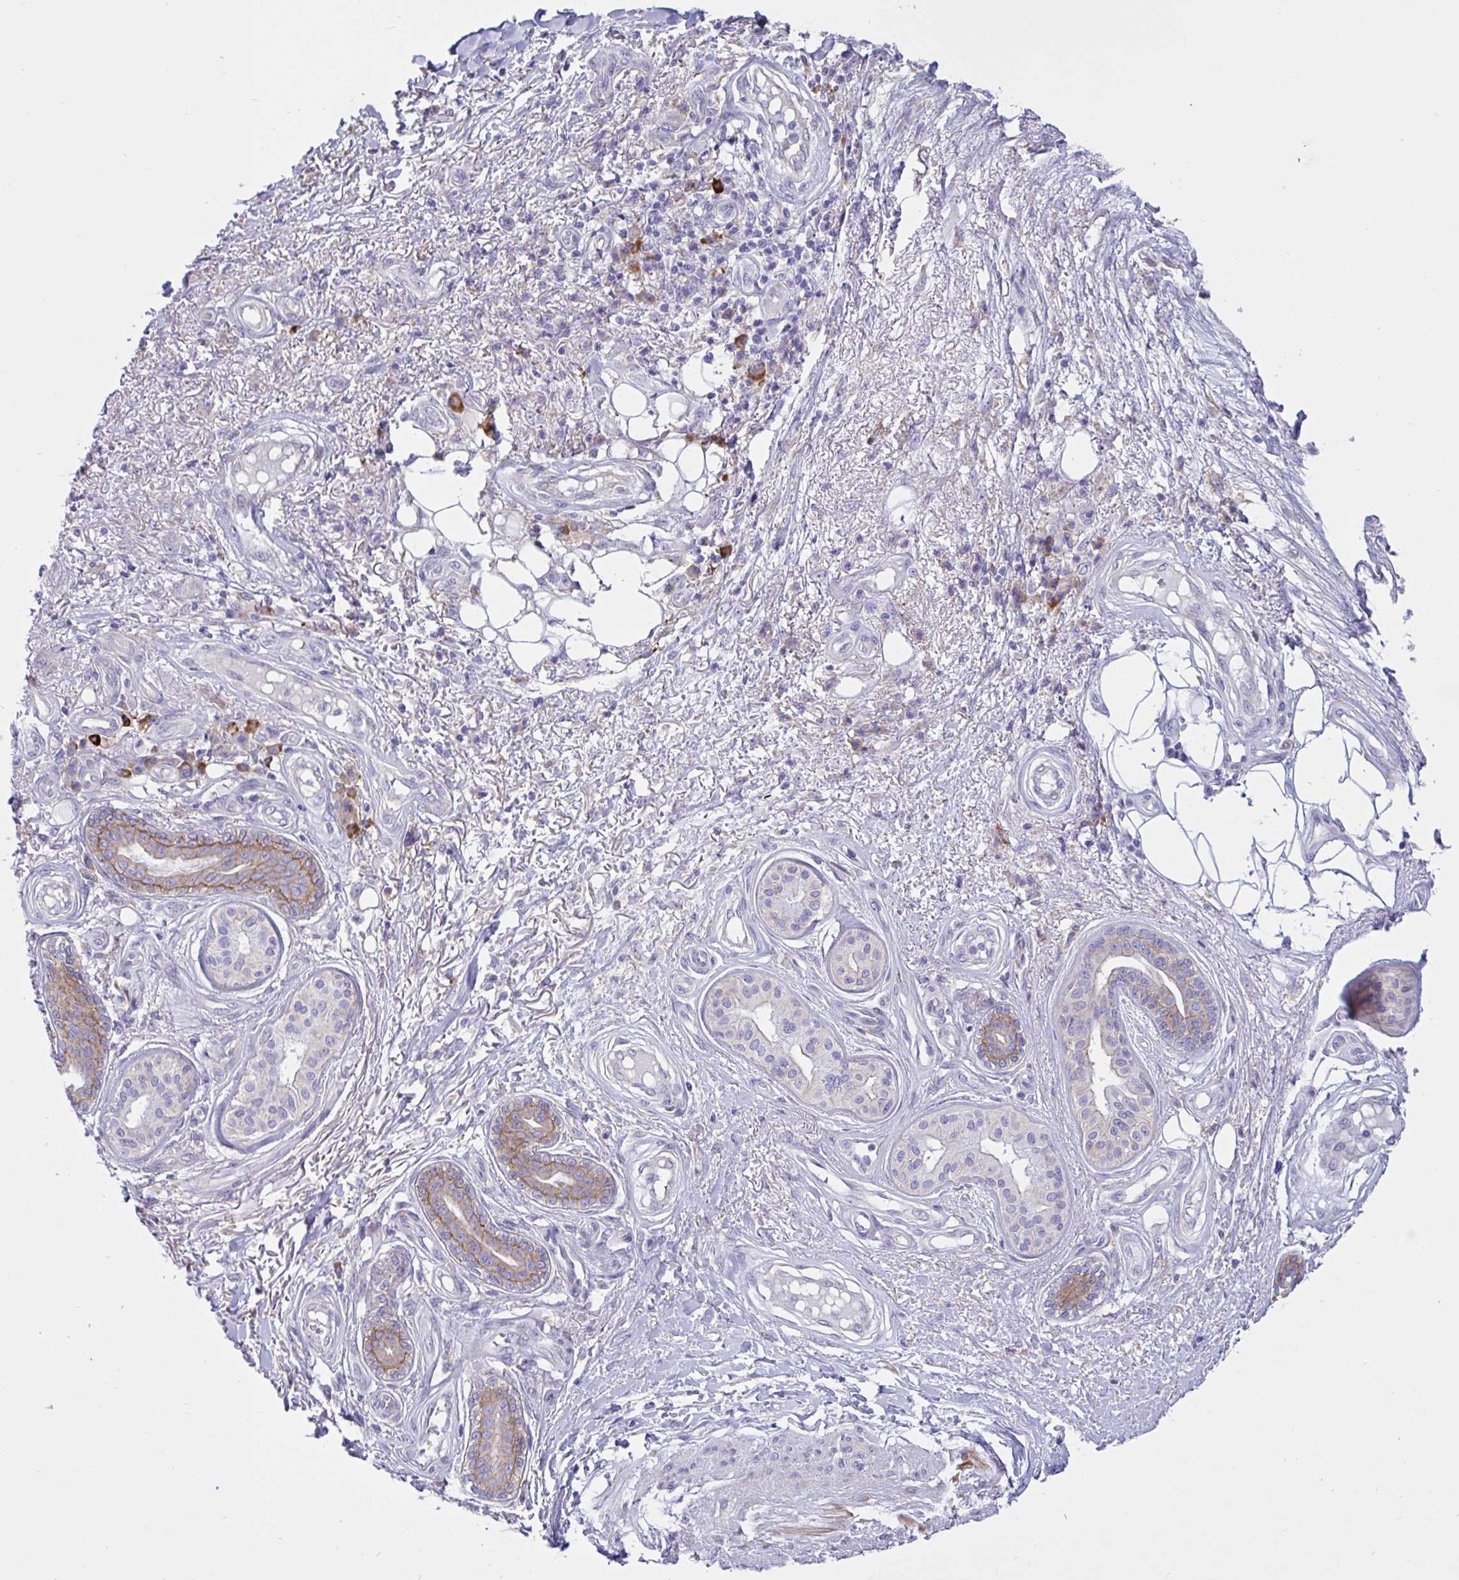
{"staining": {"intensity": "negative", "quantity": "none", "location": "none"}, "tissue": "skin cancer", "cell_type": "Tumor cells", "image_type": "cancer", "snomed": [{"axis": "morphology", "description": "Squamous cell carcinoma, NOS"}, {"axis": "topography", "description": "Skin"}], "caption": "Image shows no significant protein staining in tumor cells of skin cancer.", "gene": "DSC3", "patient": {"sex": "male", "age": 70}}